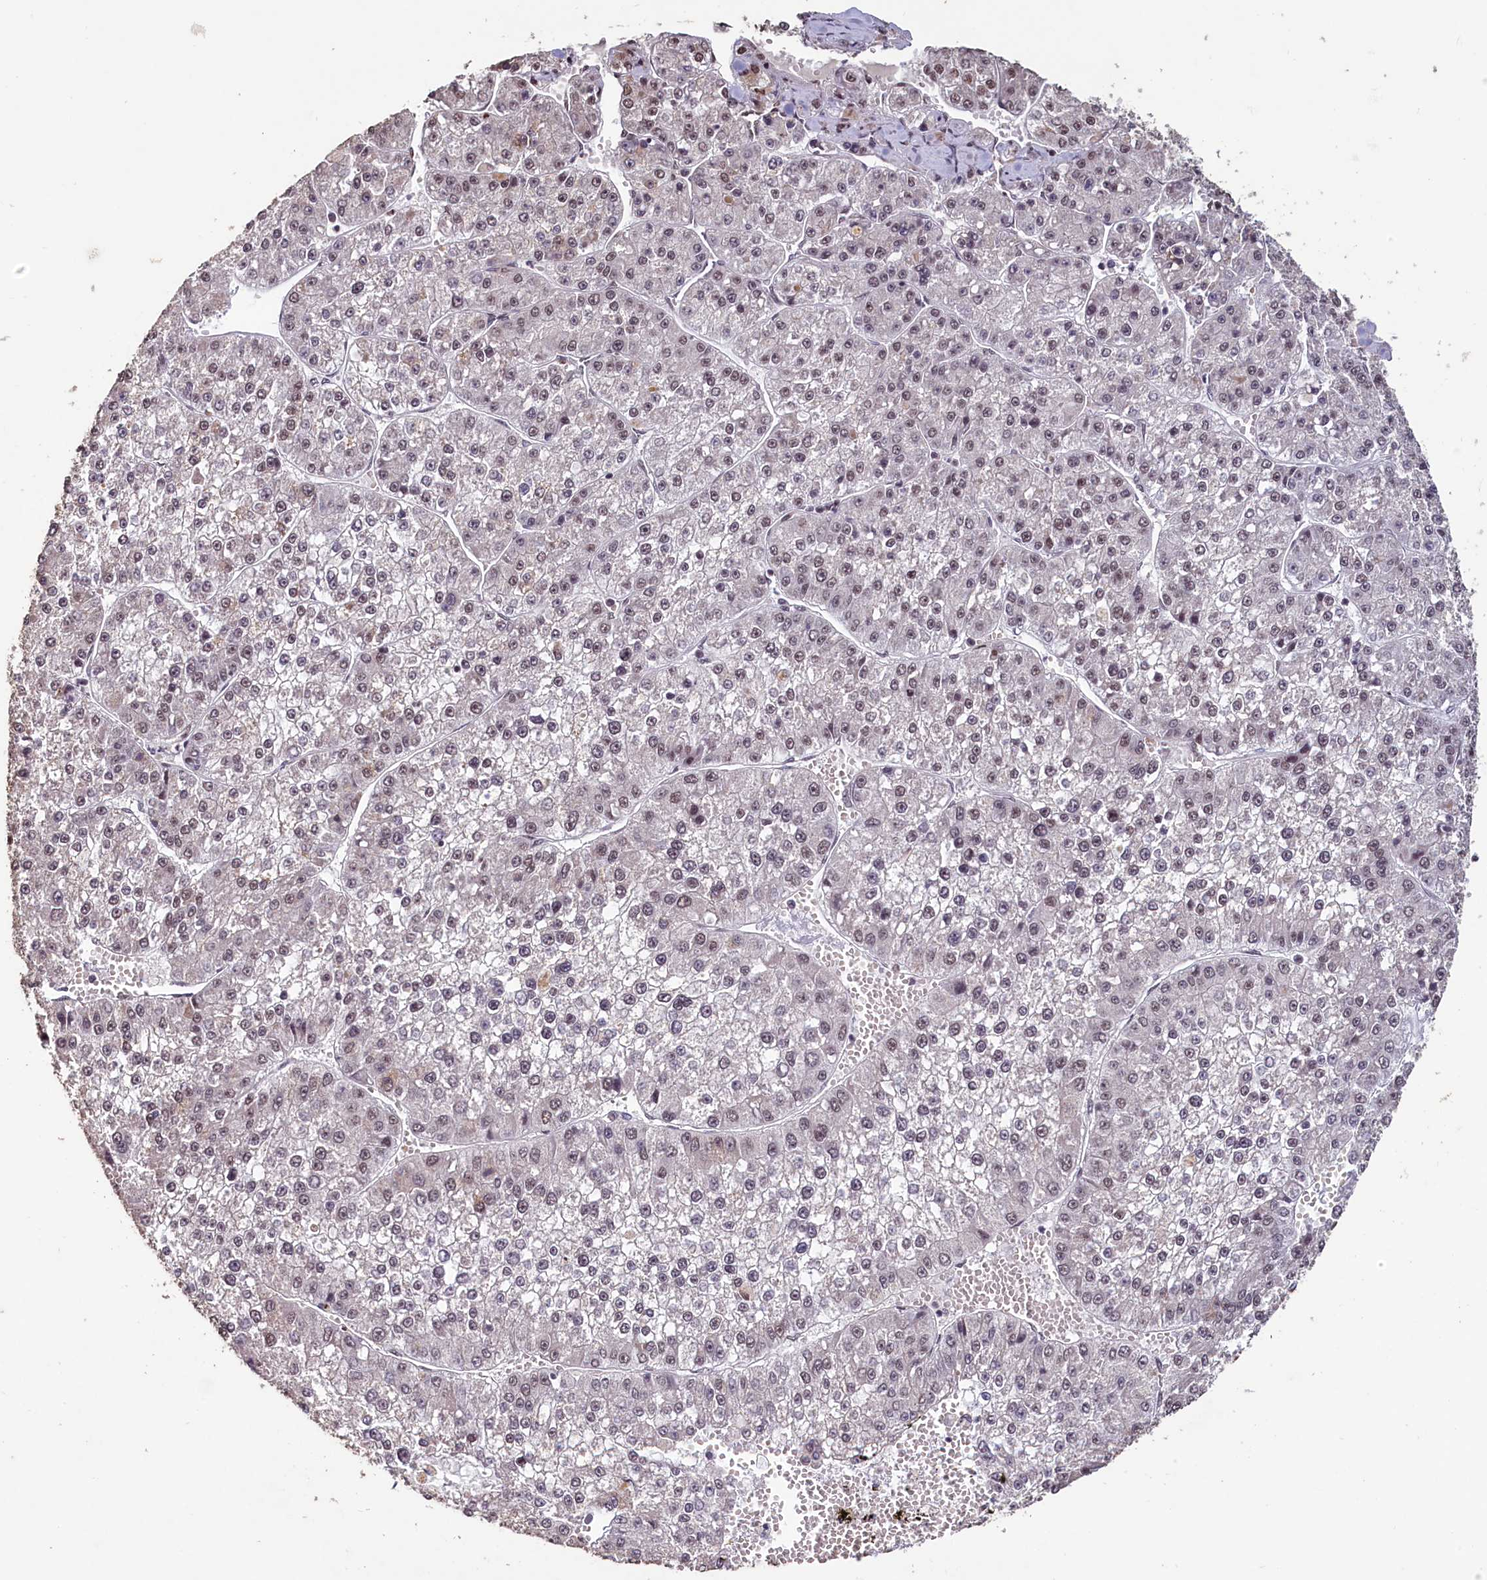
{"staining": {"intensity": "weak", "quantity": "25%-75%", "location": "nuclear"}, "tissue": "liver cancer", "cell_type": "Tumor cells", "image_type": "cancer", "snomed": [{"axis": "morphology", "description": "Carcinoma, Hepatocellular, NOS"}, {"axis": "topography", "description": "Liver"}], "caption": "Immunohistochemistry staining of hepatocellular carcinoma (liver), which demonstrates low levels of weak nuclear staining in about 25%-75% of tumor cells indicating weak nuclear protein positivity. The staining was performed using DAB (3,3'-diaminobenzidine) (brown) for protein detection and nuclei were counterstained in hematoxylin (blue).", "gene": "PDE6D", "patient": {"sex": "female", "age": 73}}